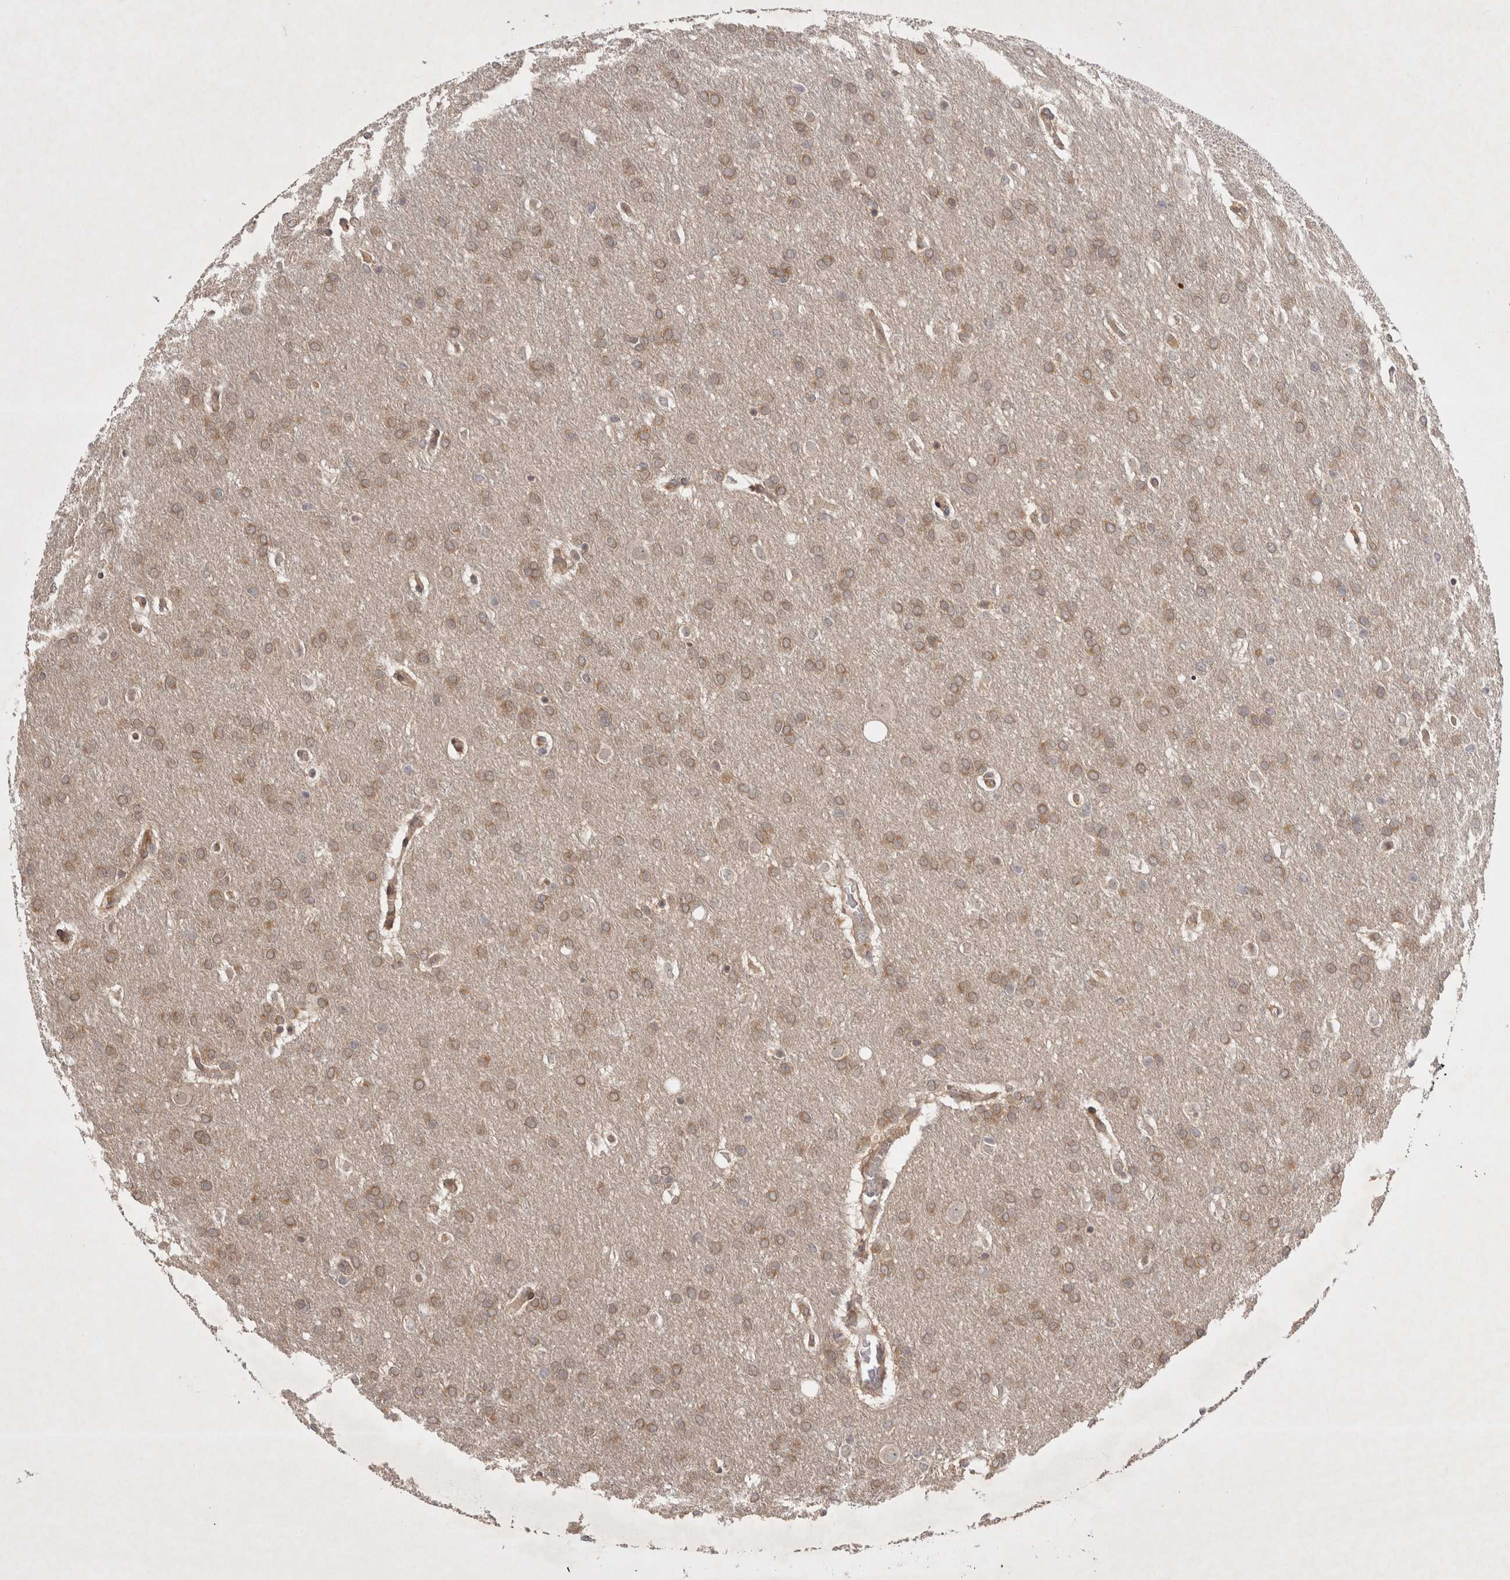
{"staining": {"intensity": "moderate", "quantity": ">75%", "location": "cytoplasmic/membranous"}, "tissue": "glioma", "cell_type": "Tumor cells", "image_type": "cancer", "snomed": [{"axis": "morphology", "description": "Glioma, malignant, Low grade"}, {"axis": "topography", "description": "Brain"}], "caption": "Moderate cytoplasmic/membranous positivity for a protein is identified in approximately >75% of tumor cells of malignant glioma (low-grade) using immunohistochemistry.", "gene": "ZNF318", "patient": {"sex": "female", "age": 37}}